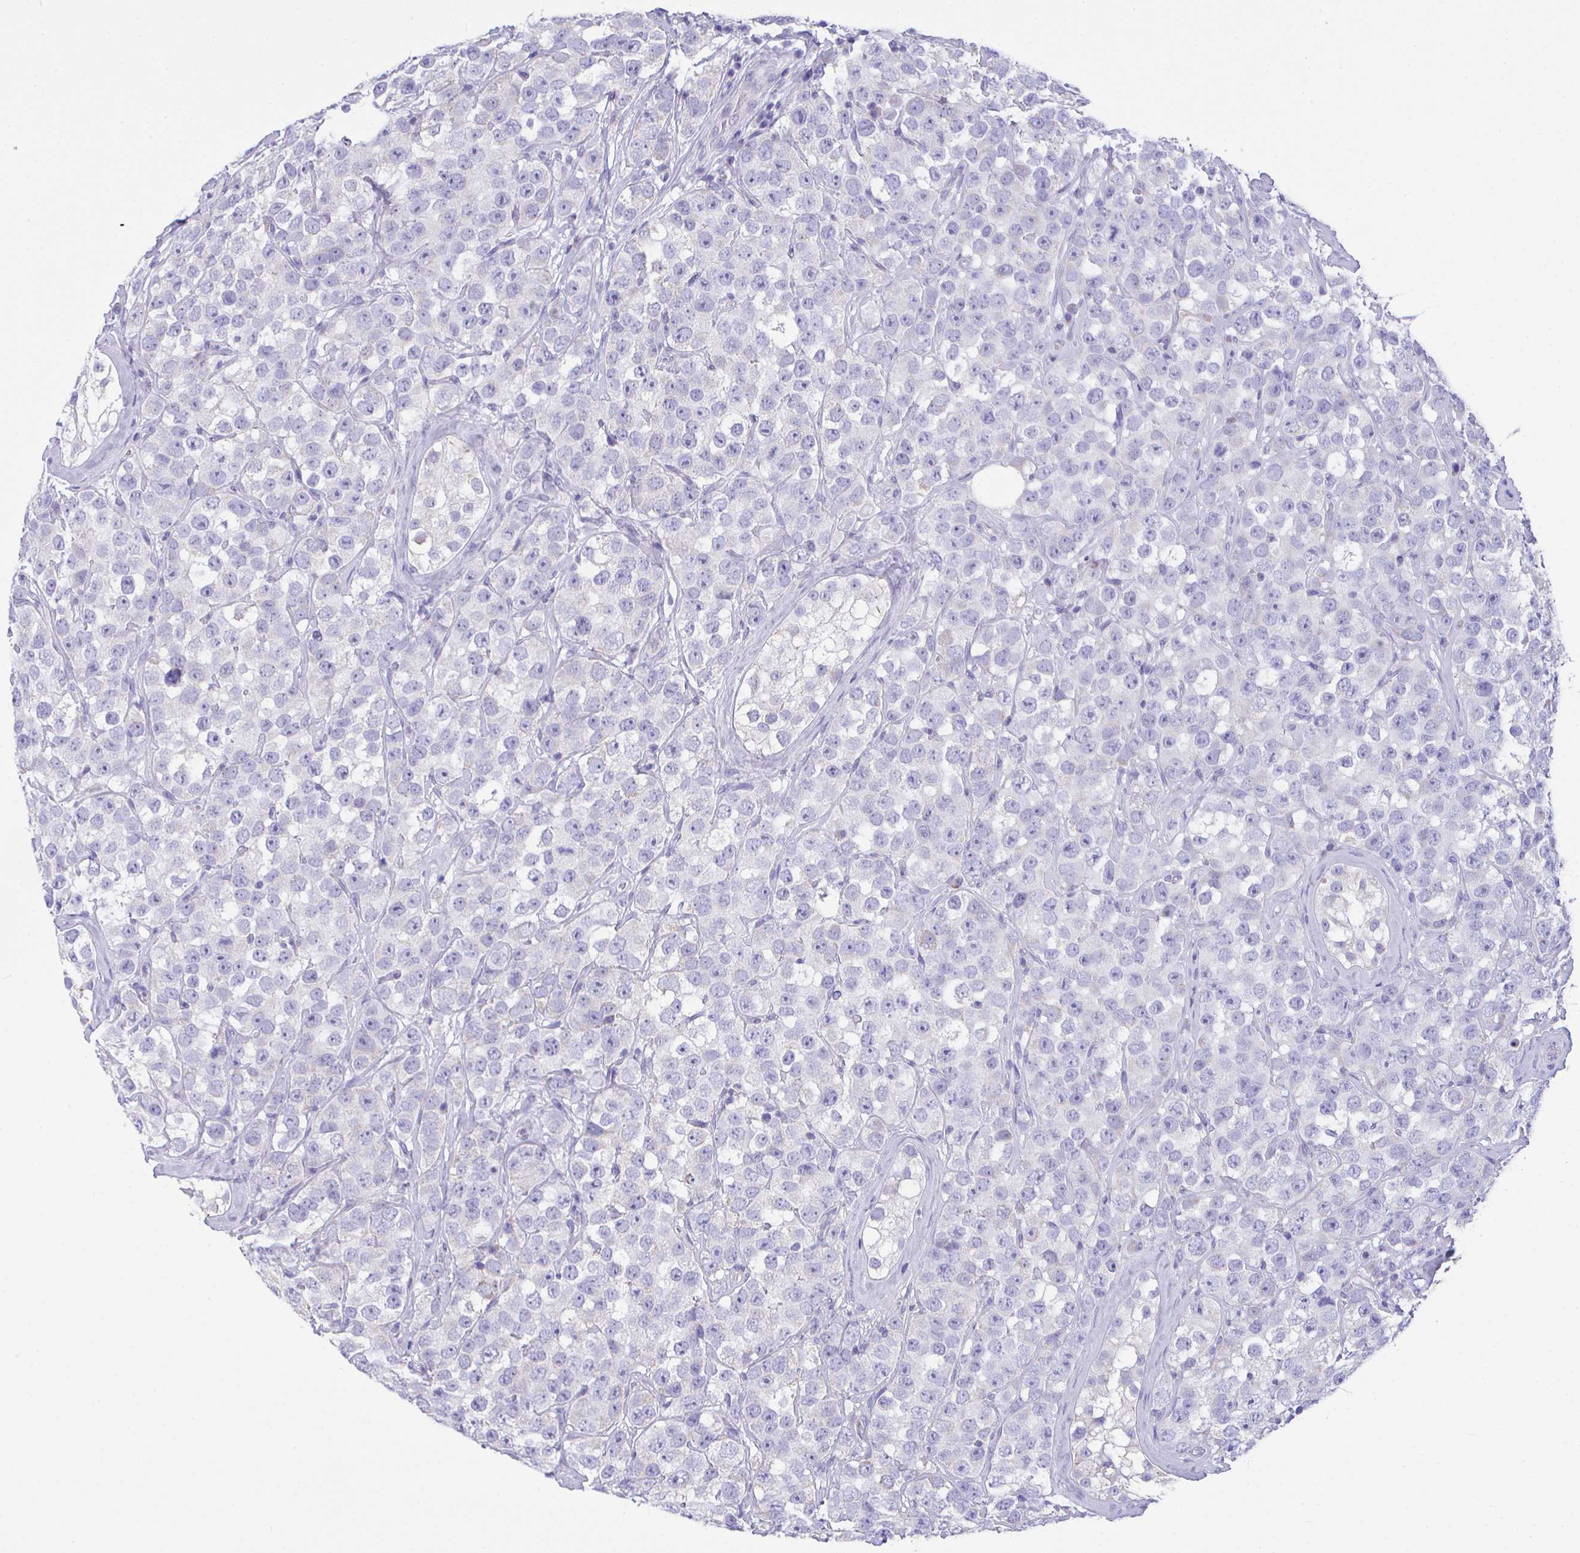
{"staining": {"intensity": "negative", "quantity": "none", "location": "none"}, "tissue": "testis cancer", "cell_type": "Tumor cells", "image_type": "cancer", "snomed": [{"axis": "morphology", "description": "Seminoma, NOS"}, {"axis": "topography", "description": "Testis"}], "caption": "DAB immunohistochemical staining of testis seminoma reveals no significant staining in tumor cells.", "gene": "NLRP8", "patient": {"sex": "male", "age": 28}}